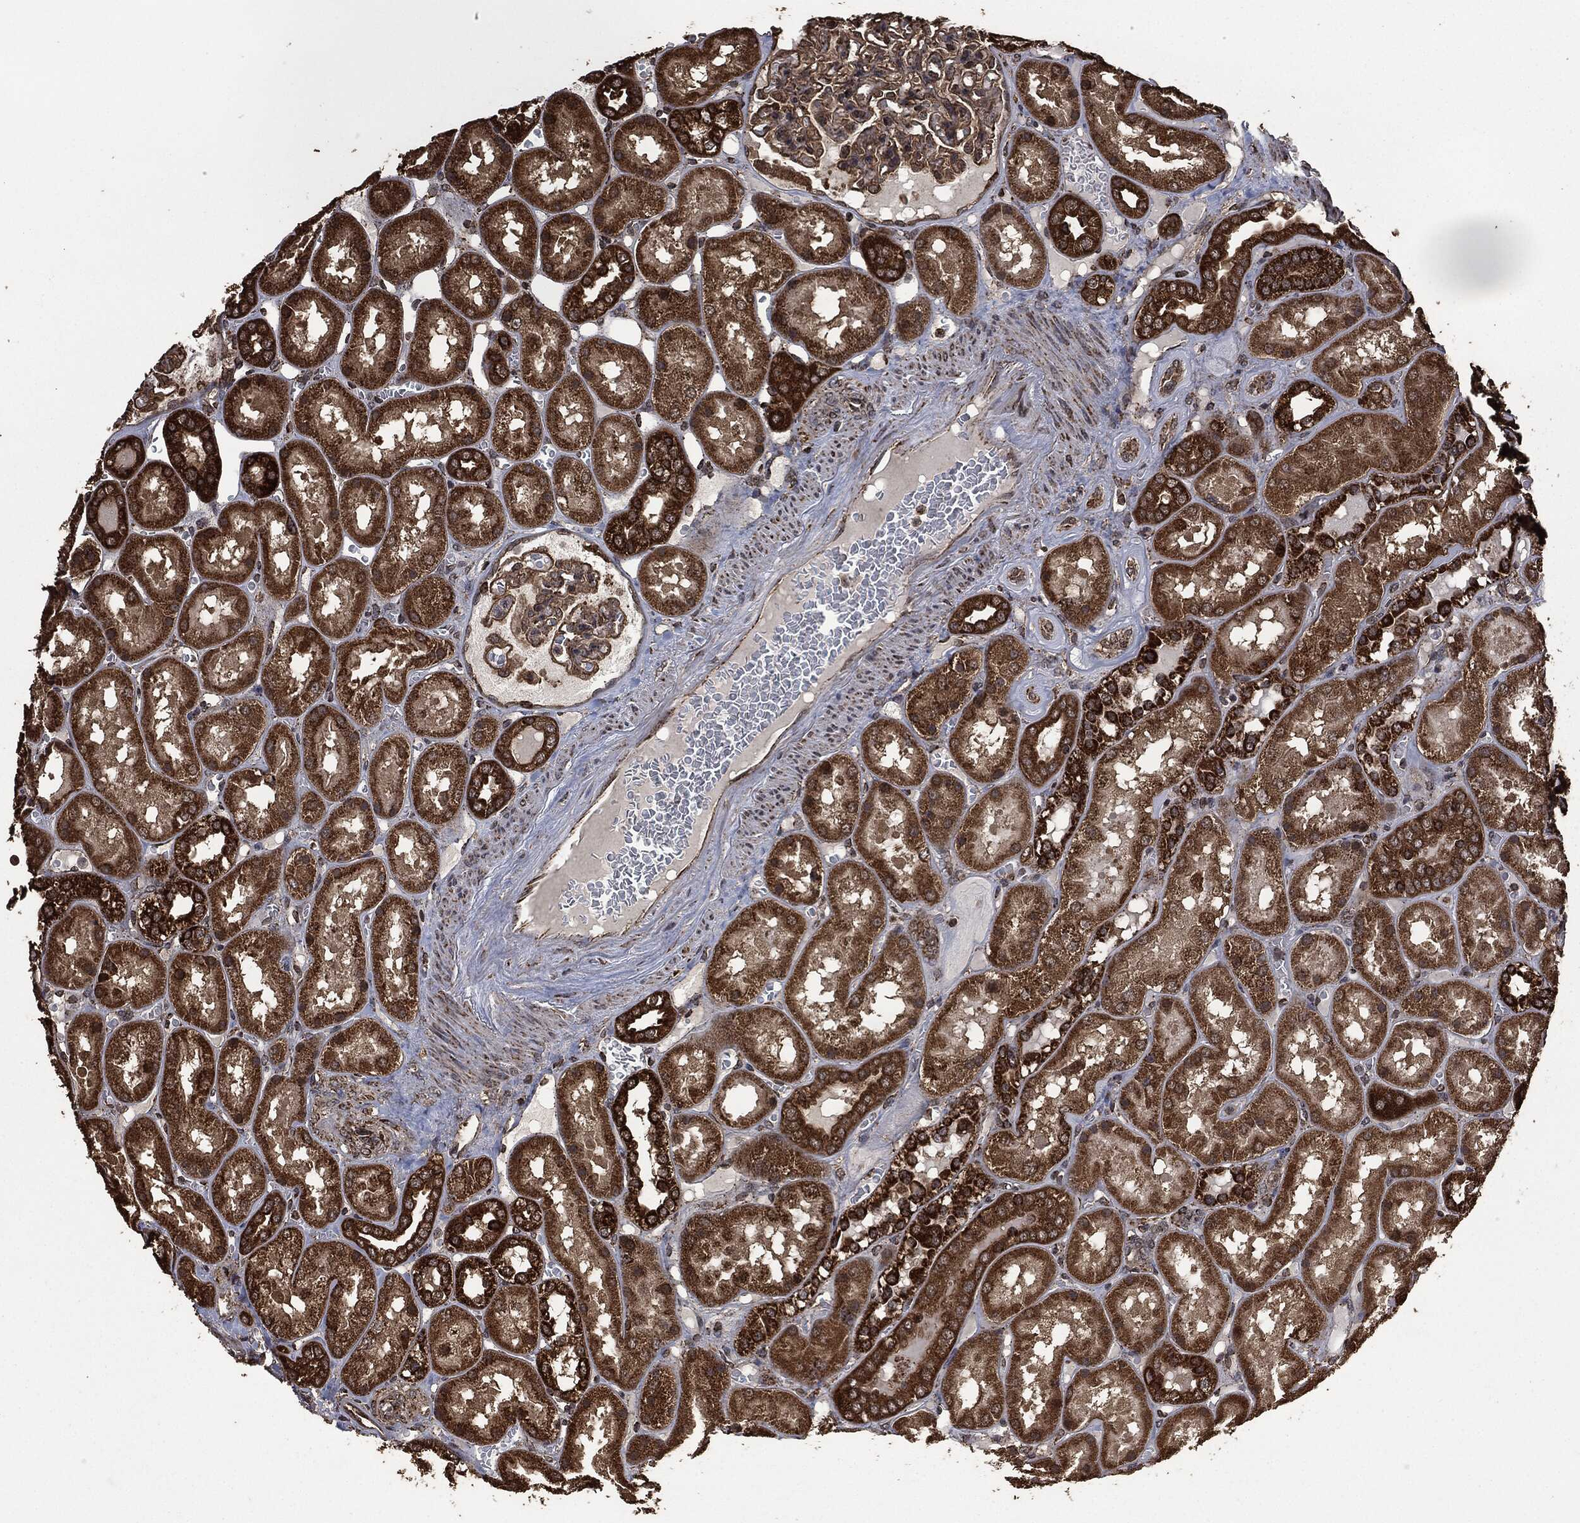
{"staining": {"intensity": "strong", "quantity": "<25%", "location": "cytoplasmic/membranous"}, "tissue": "kidney", "cell_type": "Cells in glomeruli", "image_type": "normal", "snomed": [{"axis": "morphology", "description": "Normal tissue, NOS"}, {"axis": "topography", "description": "Kidney"}], "caption": "Immunohistochemistry (IHC) (DAB (3,3'-diaminobenzidine)) staining of normal human kidney reveals strong cytoplasmic/membranous protein positivity in about <25% of cells in glomeruli. (Stains: DAB (3,3'-diaminobenzidine) in brown, nuclei in blue, Microscopy: brightfield microscopy at high magnification).", "gene": "LIG3", "patient": {"sex": "male", "age": 73}}